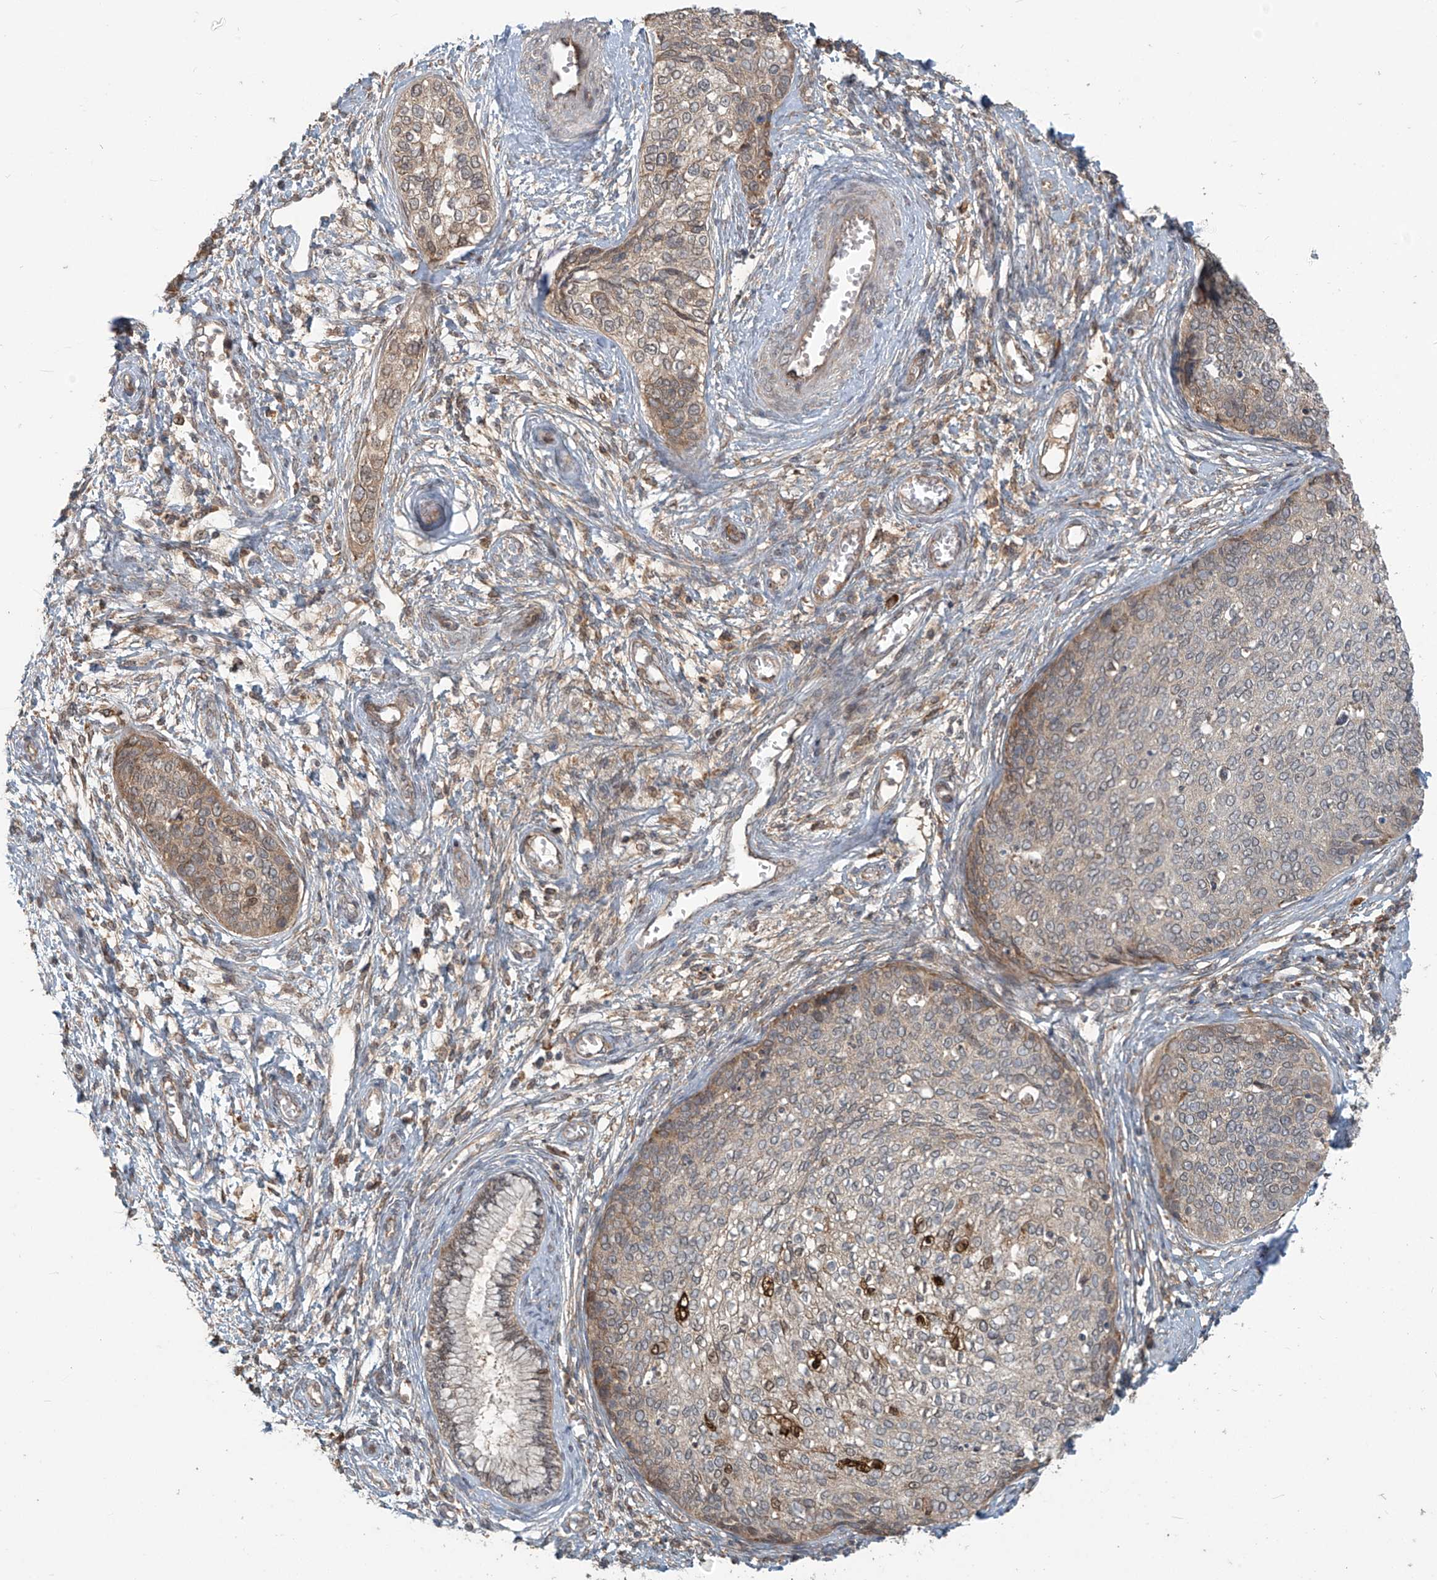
{"staining": {"intensity": "moderate", "quantity": "25%-75%", "location": "cytoplasmic/membranous"}, "tissue": "cervical cancer", "cell_type": "Tumor cells", "image_type": "cancer", "snomed": [{"axis": "morphology", "description": "Squamous cell carcinoma, NOS"}, {"axis": "topography", "description": "Cervix"}], "caption": "Cervical cancer (squamous cell carcinoma) stained for a protein reveals moderate cytoplasmic/membranous positivity in tumor cells.", "gene": "KATNIP", "patient": {"sex": "female", "age": 37}}